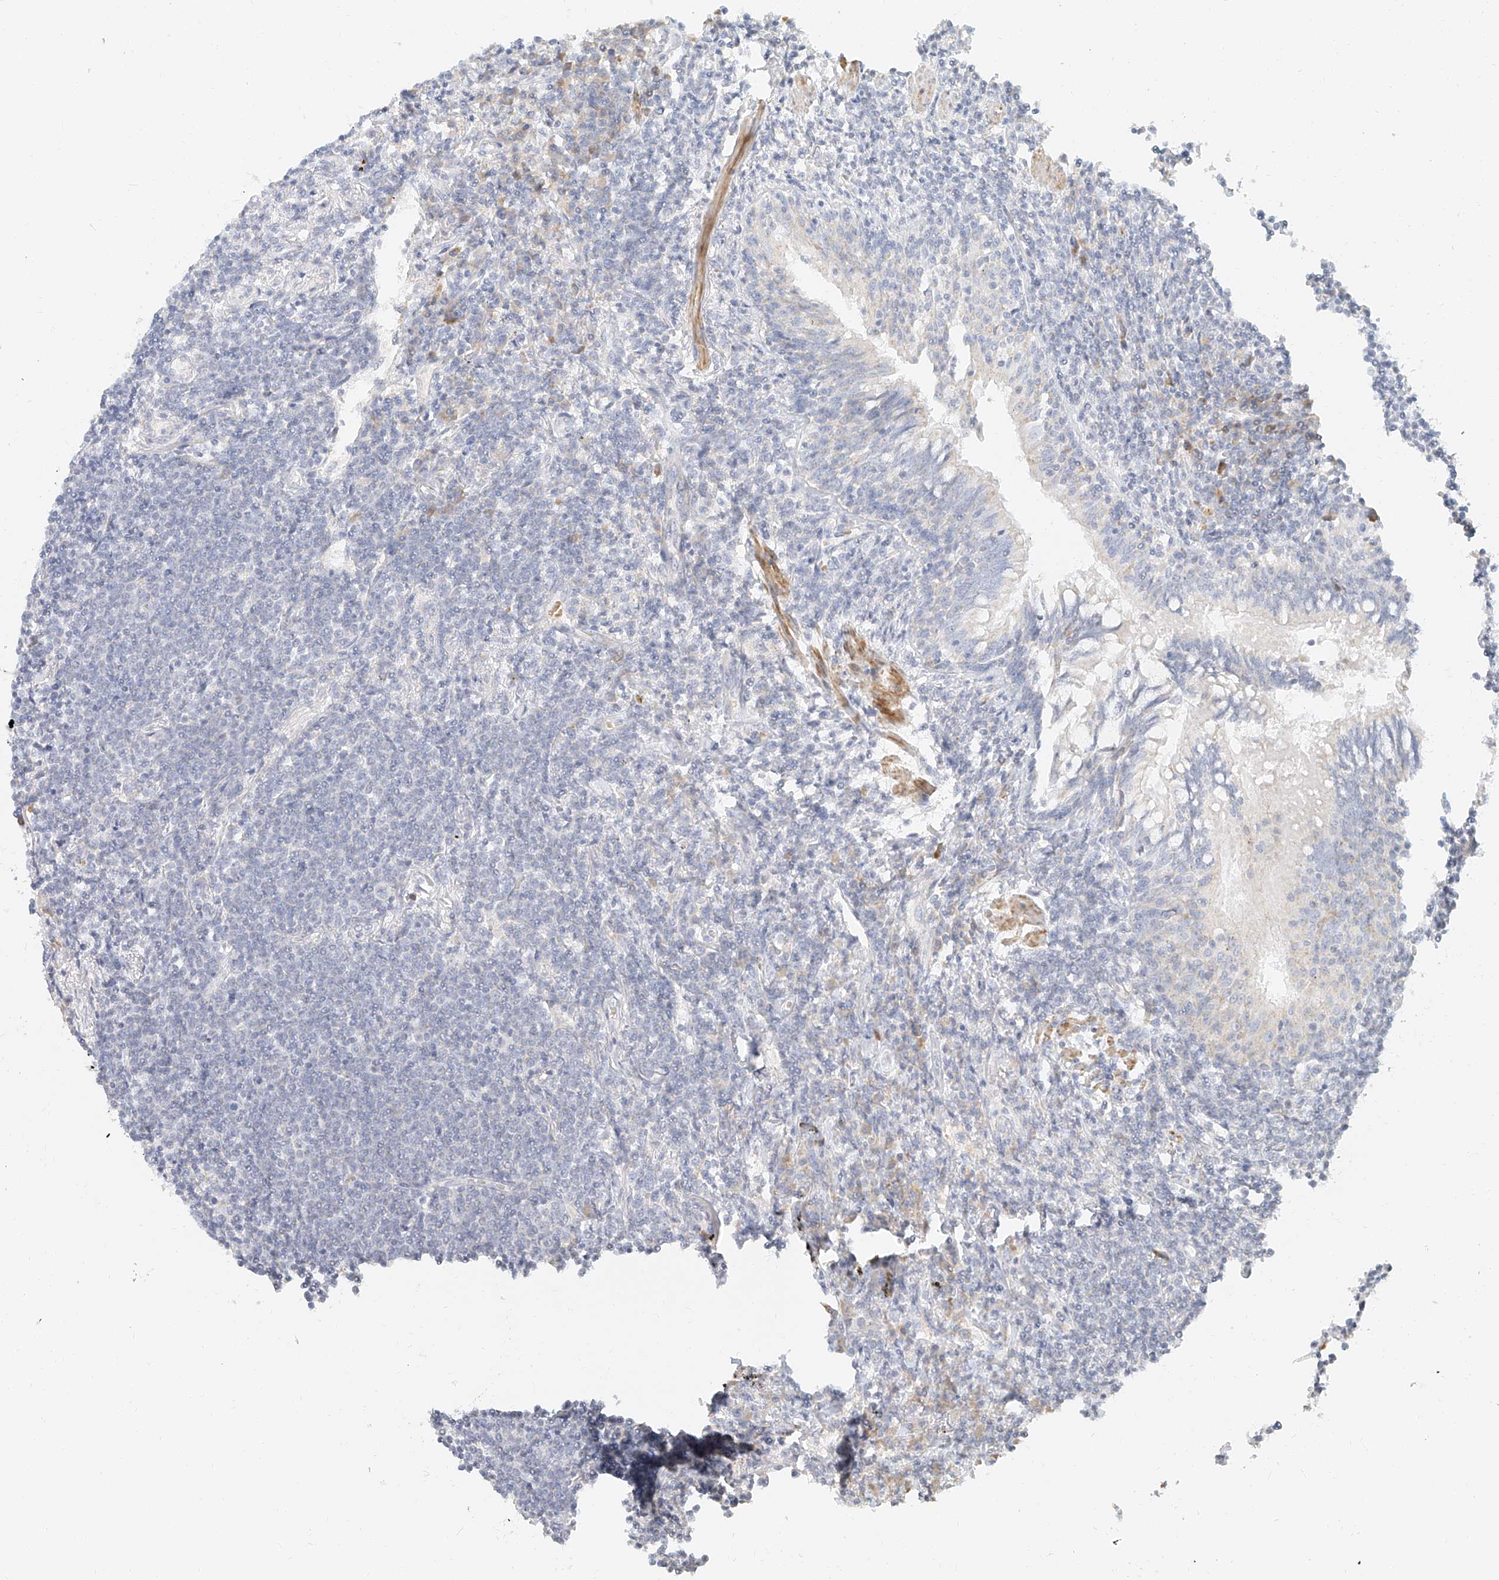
{"staining": {"intensity": "negative", "quantity": "none", "location": "none"}, "tissue": "lymphoma", "cell_type": "Tumor cells", "image_type": "cancer", "snomed": [{"axis": "morphology", "description": "Malignant lymphoma, non-Hodgkin's type, Low grade"}, {"axis": "topography", "description": "Lung"}], "caption": "Immunohistochemistry image of lymphoma stained for a protein (brown), which demonstrates no expression in tumor cells.", "gene": "CXorf58", "patient": {"sex": "female", "age": 71}}